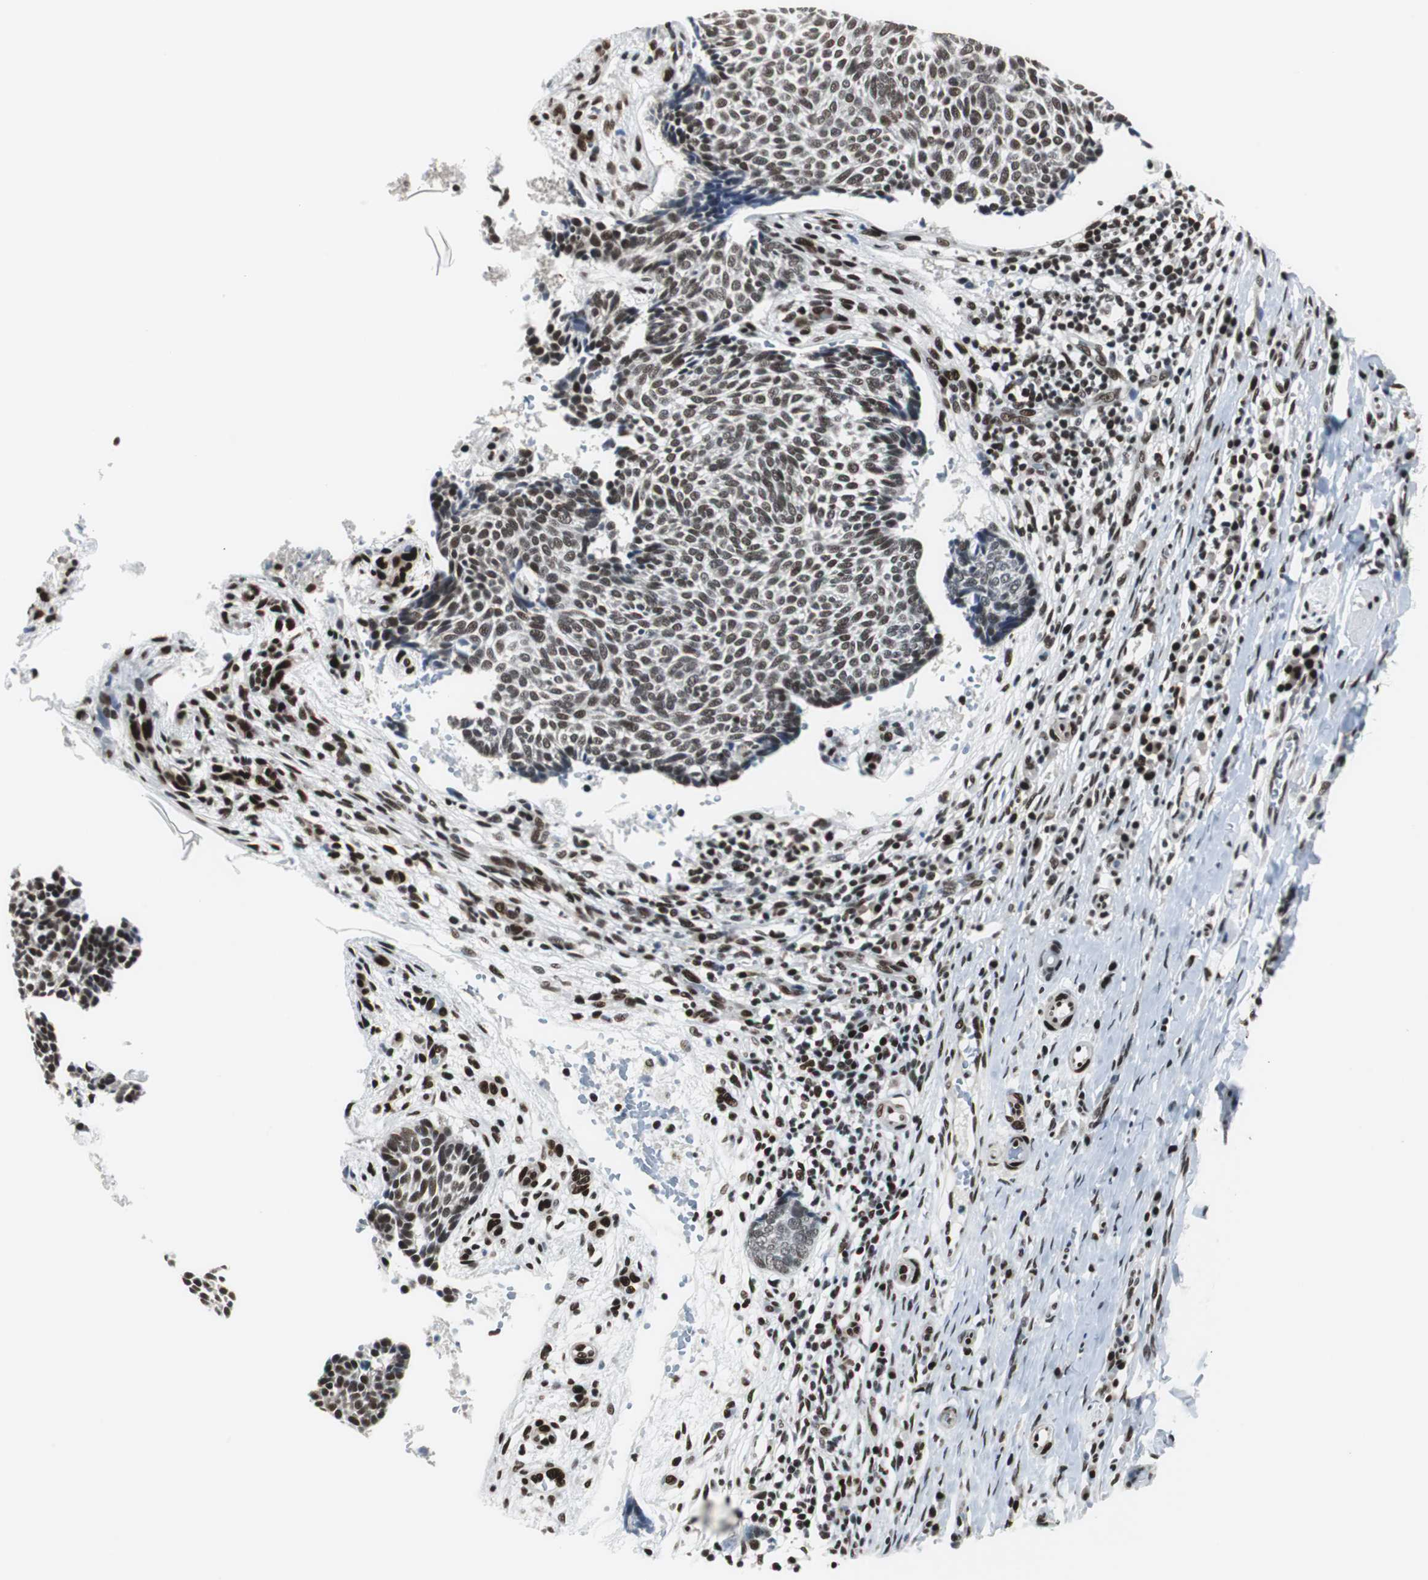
{"staining": {"intensity": "moderate", "quantity": ">75%", "location": "nuclear"}, "tissue": "skin cancer", "cell_type": "Tumor cells", "image_type": "cancer", "snomed": [{"axis": "morphology", "description": "Normal tissue, NOS"}, {"axis": "morphology", "description": "Basal cell carcinoma"}, {"axis": "topography", "description": "Skin"}], "caption": "Immunohistochemical staining of human skin basal cell carcinoma exhibits moderate nuclear protein positivity in approximately >75% of tumor cells.", "gene": "MEF2D", "patient": {"sex": "male", "age": 87}}